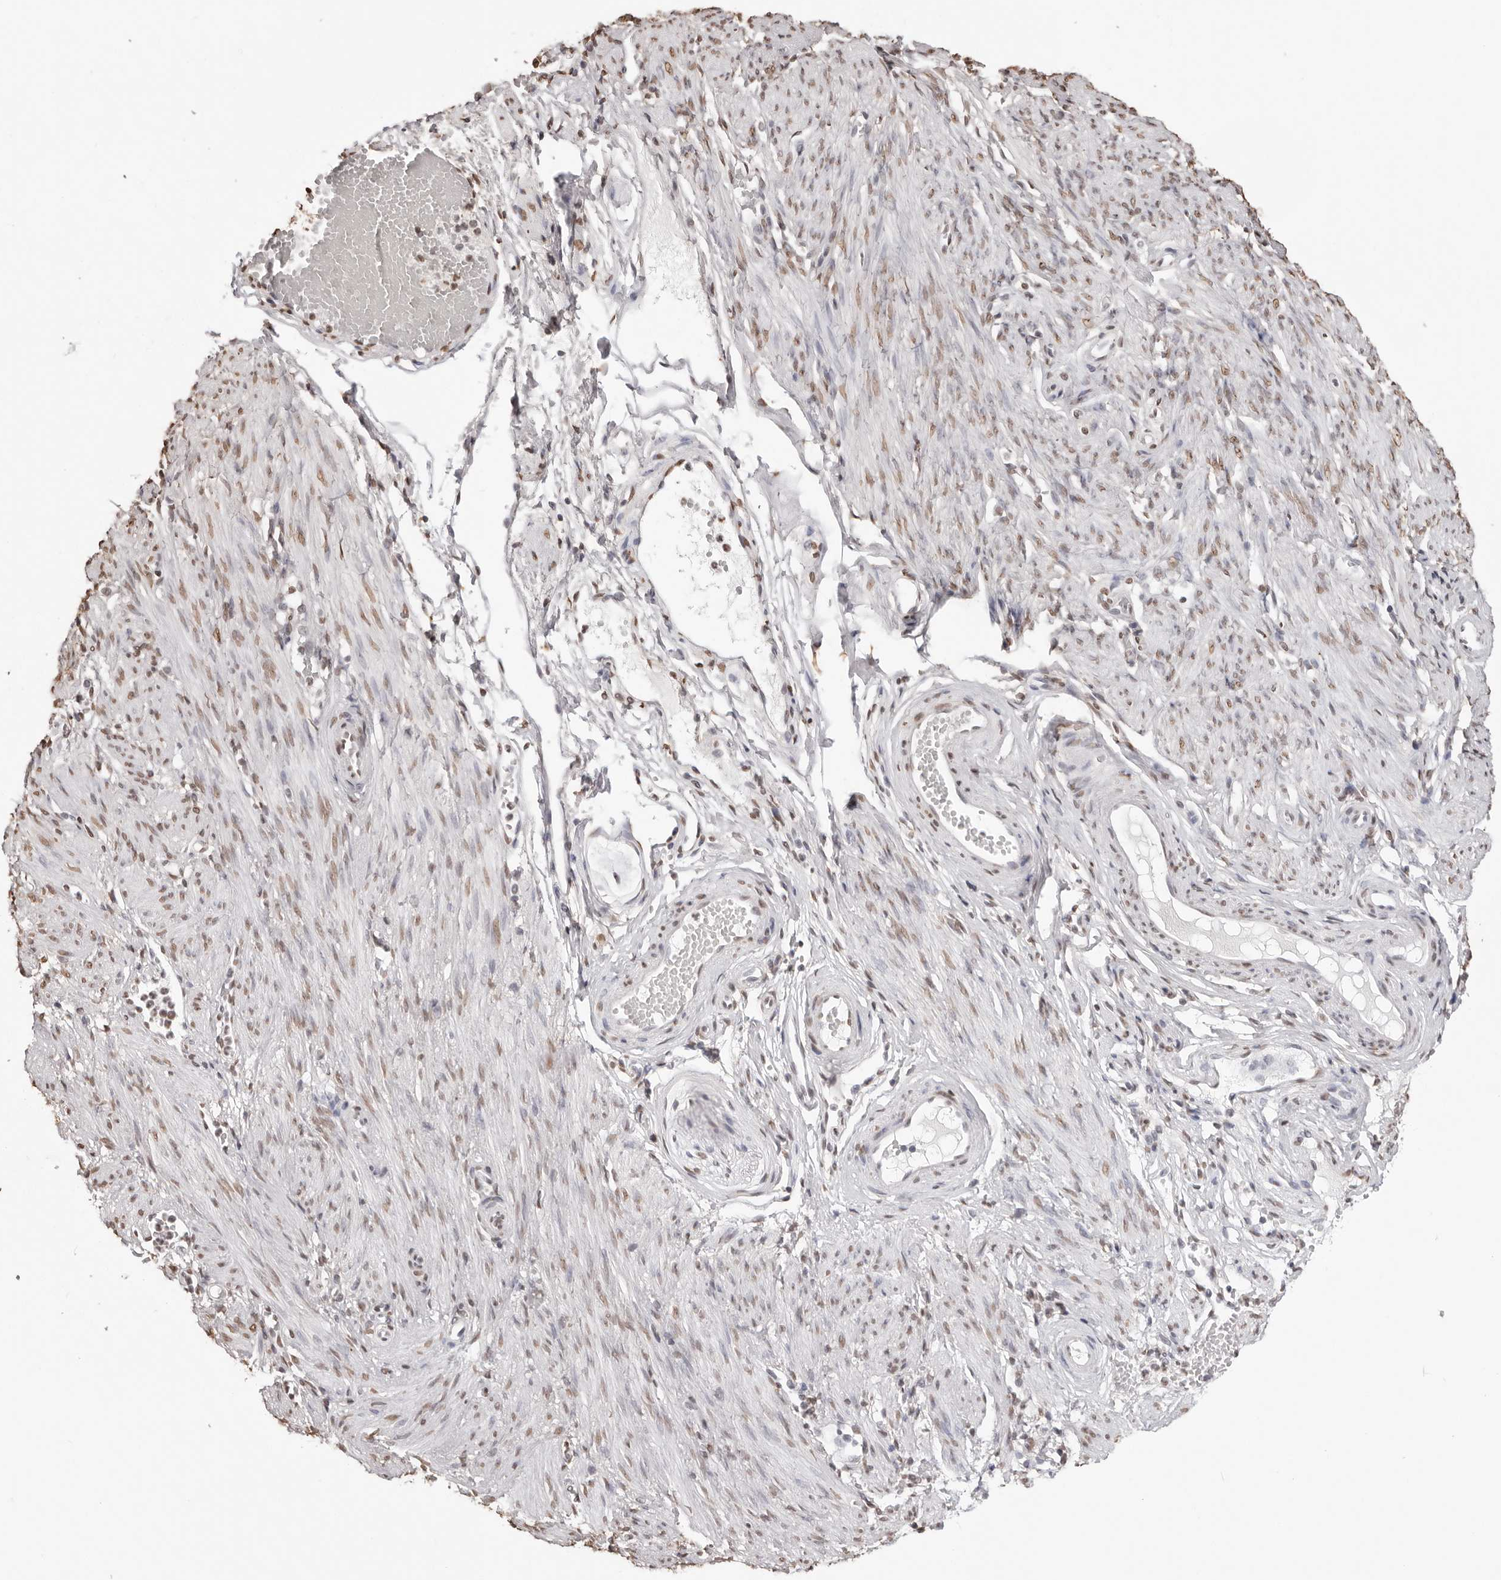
{"staining": {"intensity": "moderate", "quantity": ">75%", "location": "nuclear"}, "tissue": "adipose tissue", "cell_type": "Adipocytes", "image_type": "normal", "snomed": [{"axis": "morphology", "description": "Normal tissue, NOS"}, {"axis": "topography", "description": "Smooth muscle"}, {"axis": "topography", "description": "Peripheral nerve tissue"}], "caption": "Immunohistochemistry (IHC) image of normal adipose tissue: adipose tissue stained using immunohistochemistry (IHC) shows medium levels of moderate protein expression localized specifically in the nuclear of adipocytes, appearing as a nuclear brown color.", "gene": "OLIG3", "patient": {"sex": "female", "age": 39}}